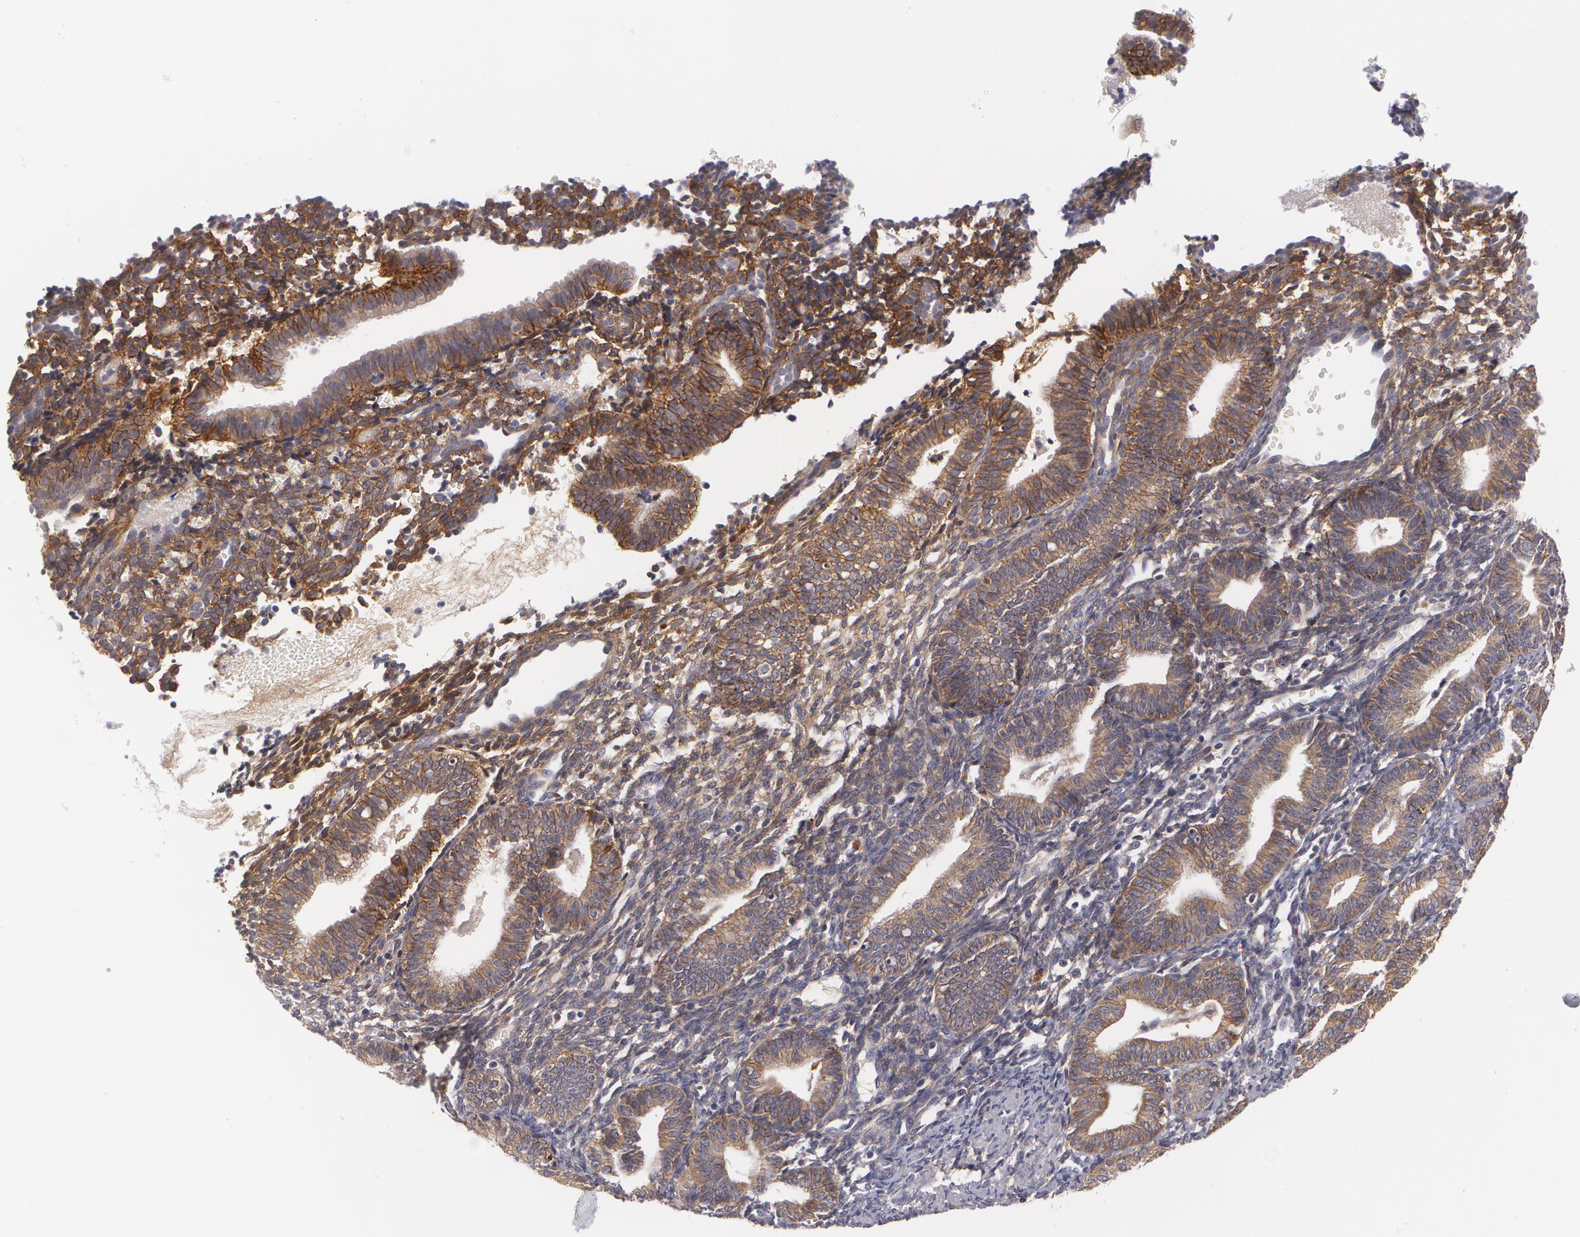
{"staining": {"intensity": "moderate", "quantity": "25%-75%", "location": "cytoplasmic/membranous"}, "tissue": "endometrium", "cell_type": "Cells in endometrial stroma", "image_type": "normal", "snomed": [{"axis": "morphology", "description": "Normal tissue, NOS"}, {"axis": "topography", "description": "Endometrium"}], "caption": "Moderate cytoplasmic/membranous protein expression is appreciated in approximately 25%-75% of cells in endometrial stroma in endometrium.", "gene": "CASK", "patient": {"sex": "female", "age": 61}}